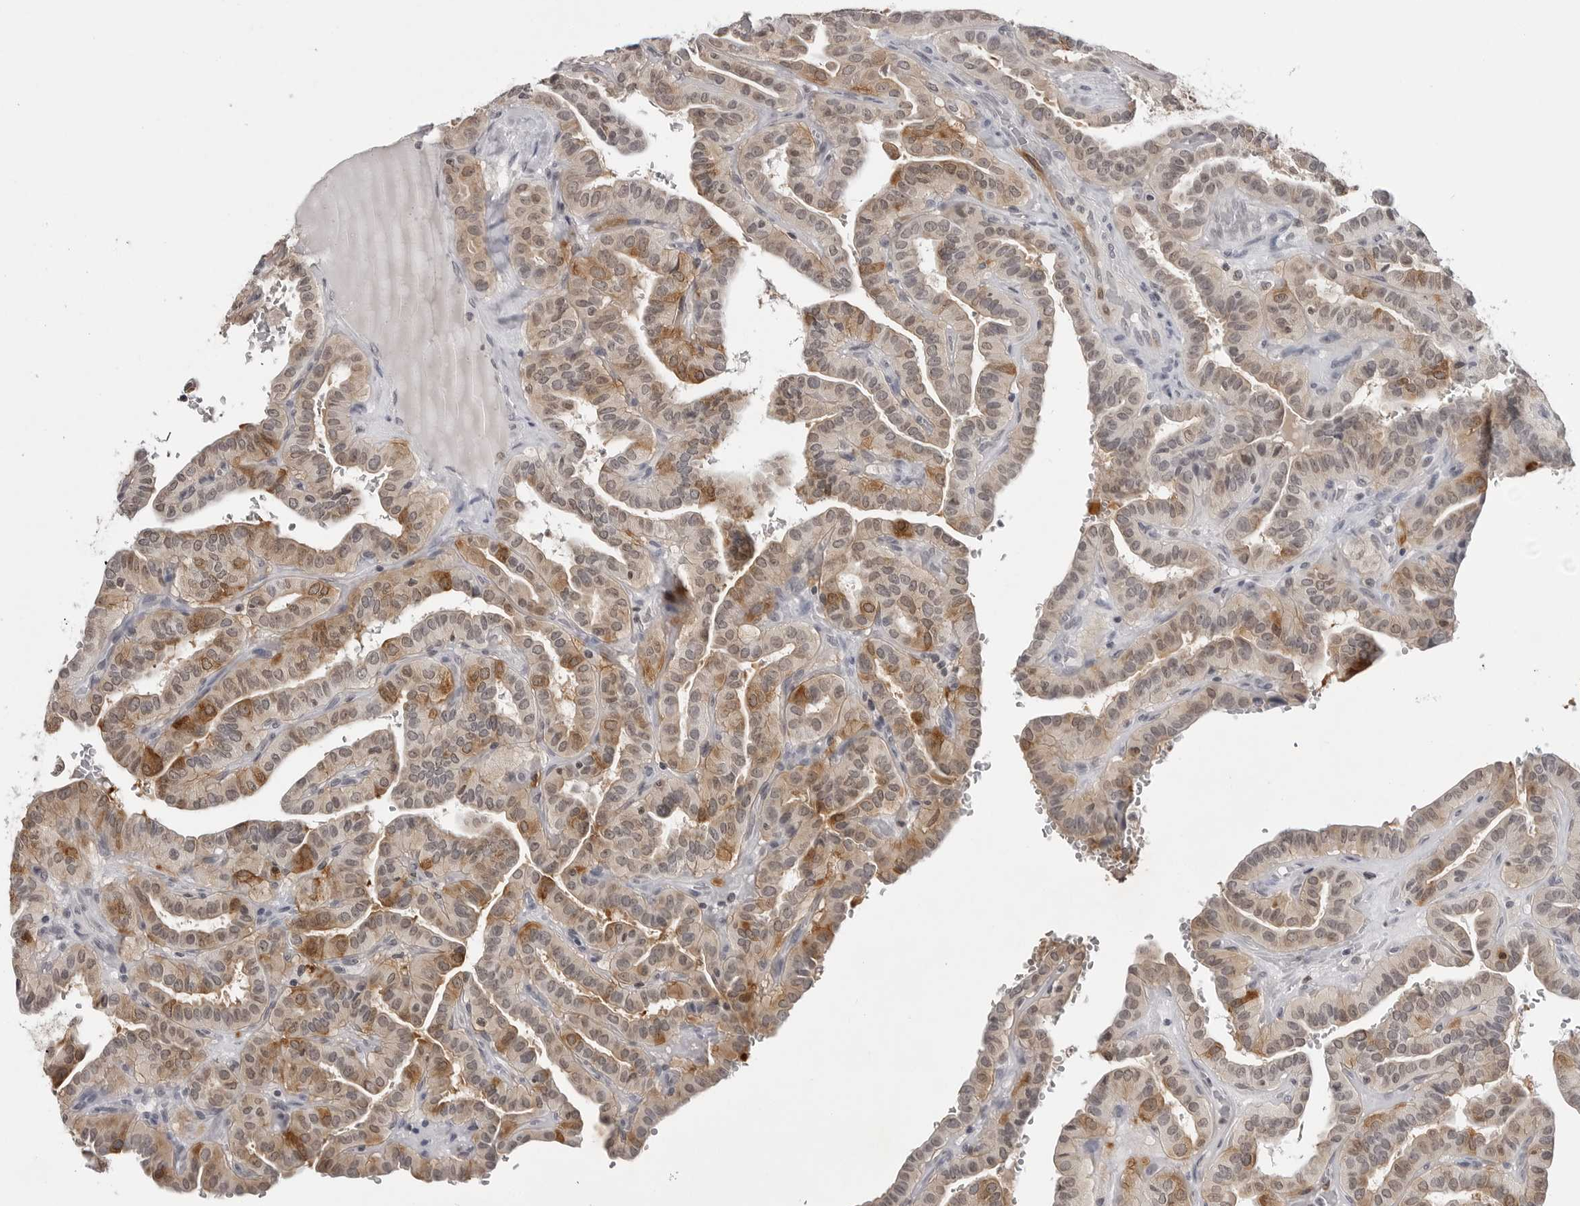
{"staining": {"intensity": "moderate", "quantity": ">75%", "location": "cytoplasmic/membranous"}, "tissue": "thyroid cancer", "cell_type": "Tumor cells", "image_type": "cancer", "snomed": [{"axis": "morphology", "description": "Papillary adenocarcinoma, NOS"}, {"axis": "topography", "description": "Thyroid gland"}], "caption": "Thyroid cancer tissue reveals moderate cytoplasmic/membranous staining in about >75% of tumor cells, visualized by immunohistochemistry.", "gene": "RRM1", "patient": {"sex": "male", "age": 77}}